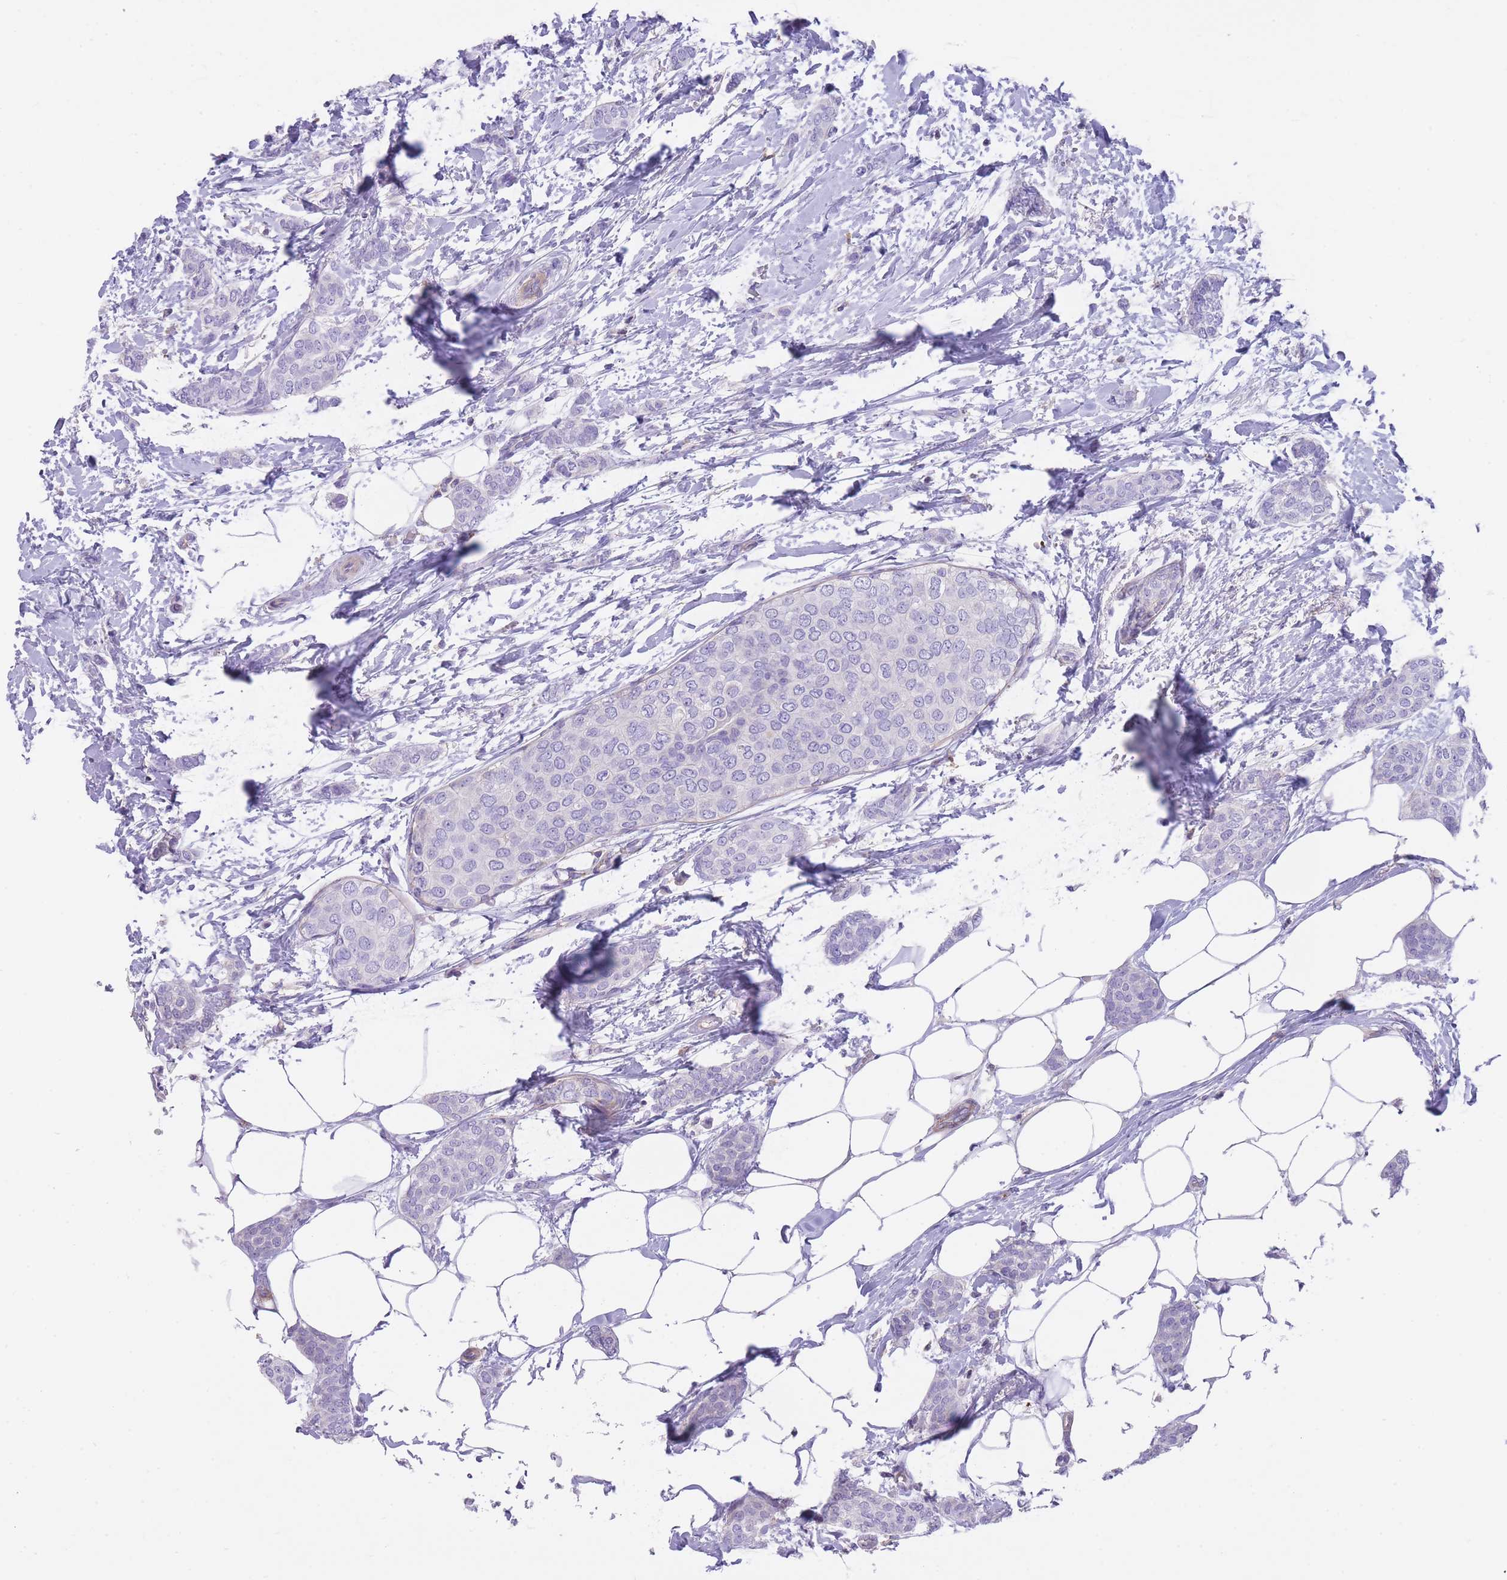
{"staining": {"intensity": "negative", "quantity": "none", "location": "none"}, "tissue": "breast cancer", "cell_type": "Tumor cells", "image_type": "cancer", "snomed": [{"axis": "morphology", "description": "Duct carcinoma"}, {"axis": "topography", "description": "Breast"}], "caption": "An IHC photomicrograph of infiltrating ductal carcinoma (breast) is shown. There is no staining in tumor cells of infiltrating ductal carcinoma (breast).", "gene": "LDB3", "patient": {"sex": "female", "age": 72}}